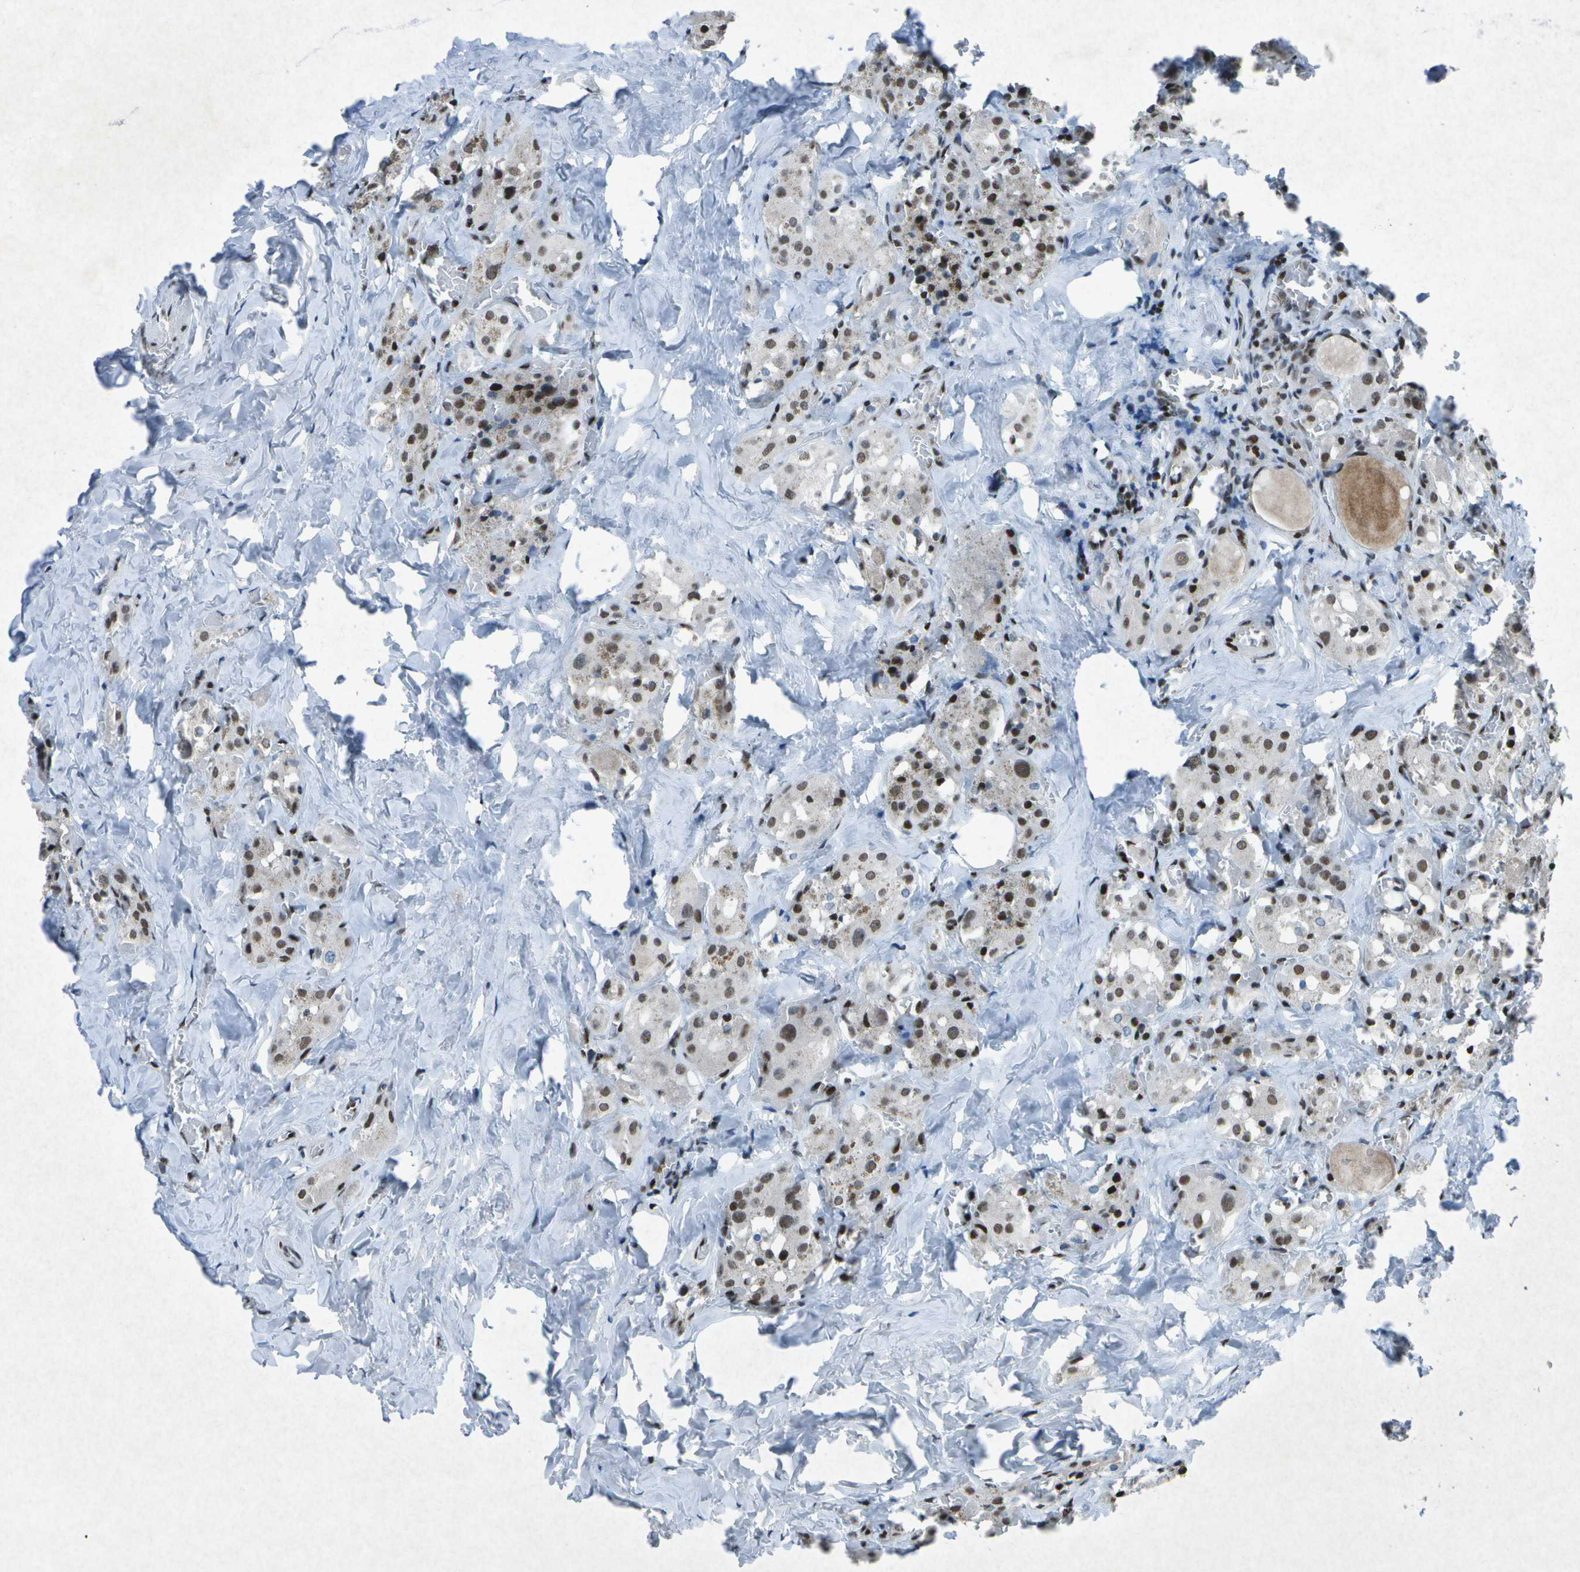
{"staining": {"intensity": "moderate", "quantity": "25%-75%", "location": "nuclear"}, "tissue": "parathyroid gland", "cell_type": "Glandular cells", "image_type": "normal", "snomed": [{"axis": "morphology", "description": "Normal tissue, NOS"}, {"axis": "morphology", "description": "Atrophy, NOS"}, {"axis": "topography", "description": "Parathyroid gland"}], "caption": "Immunohistochemical staining of unremarkable parathyroid gland exhibits medium levels of moderate nuclear positivity in about 25%-75% of glandular cells.", "gene": "MTA2", "patient": {"sex": "female", "age": 54}}